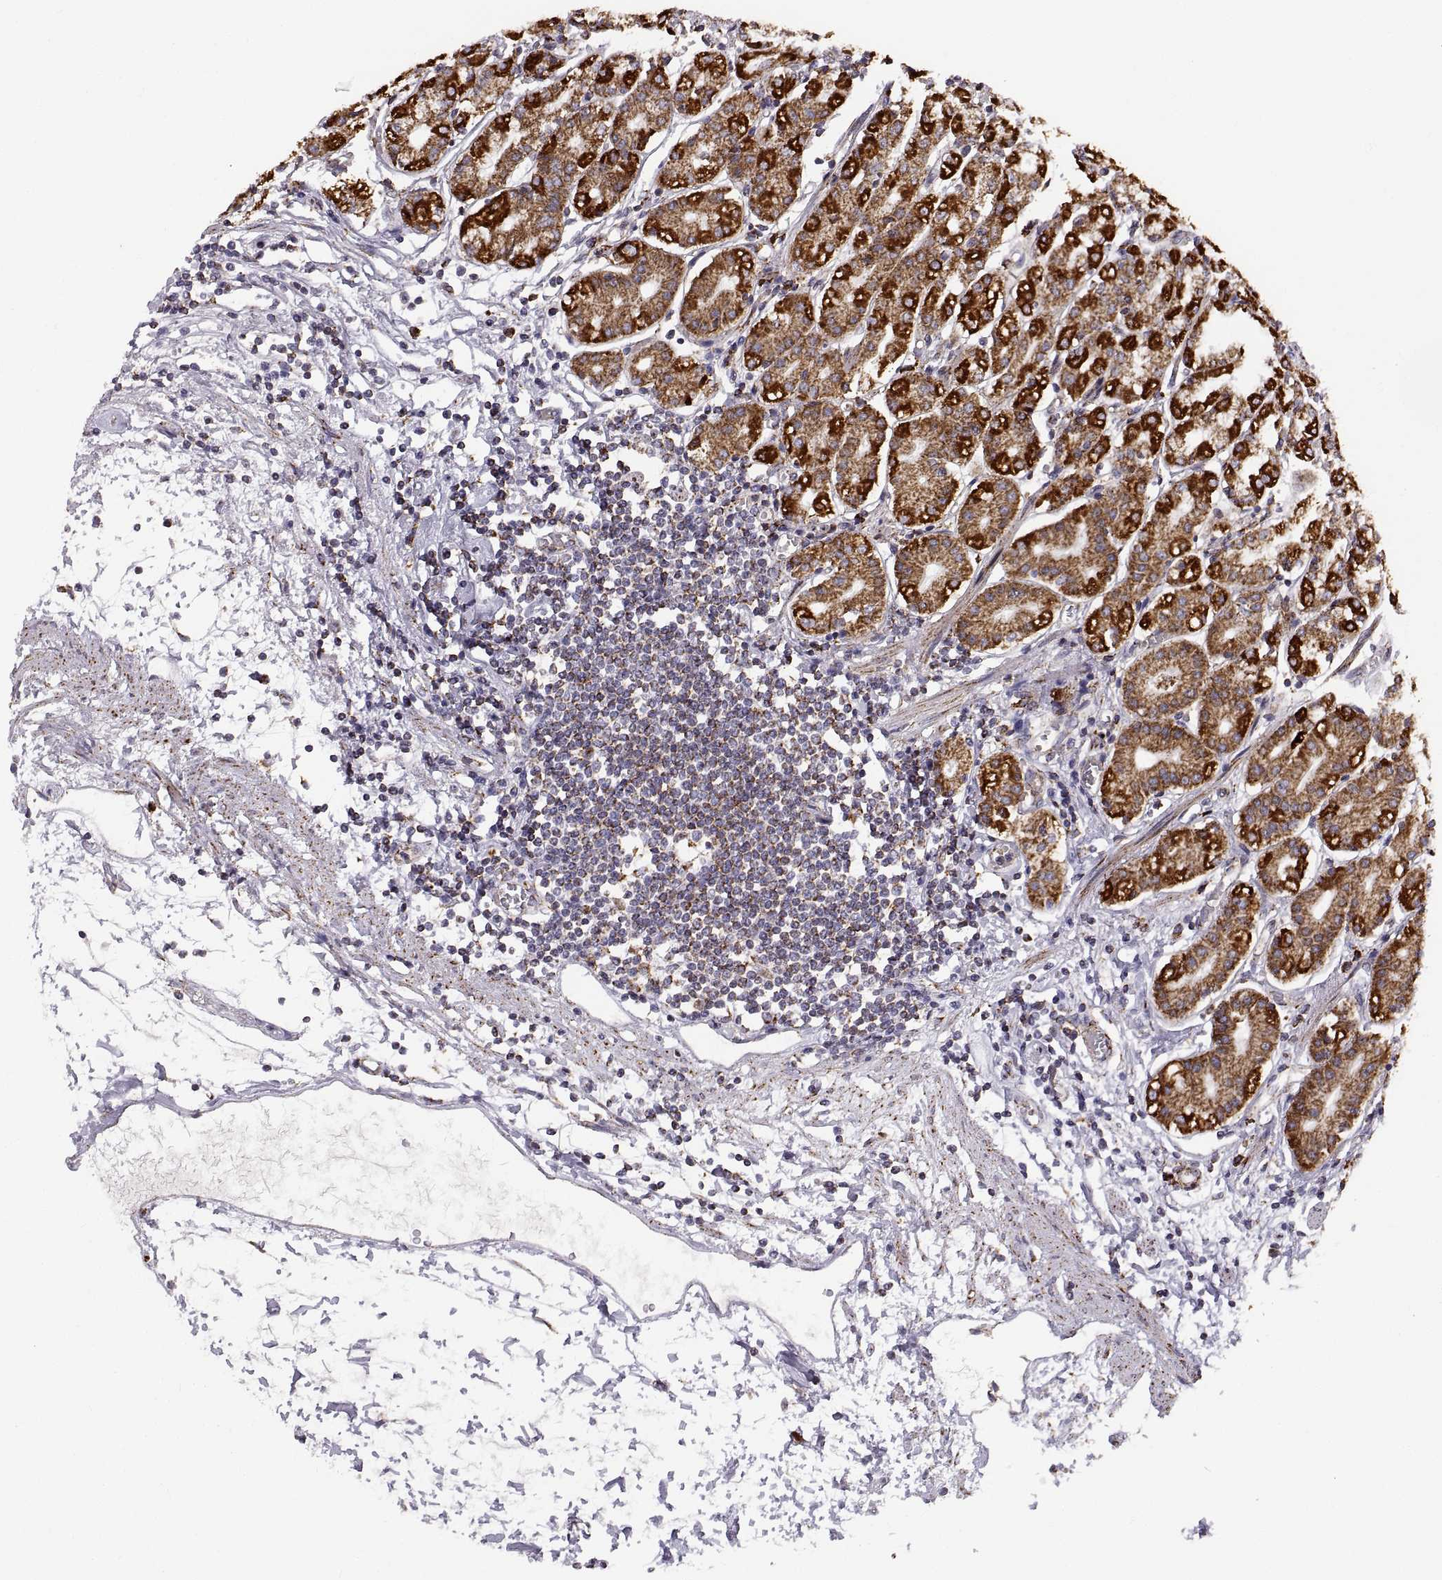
{"staining": {"intensity": "strong", "quantity": ">75%", "location": "cytoplasmic/membranous"}, "tissue": "stomach", "cell_type": "Glandular cells", "image_type": "normal", "snomed": [{"axis": "morphology", "description": "Normal tissue, NOS"}, {"axis": "topography", "description": "Skeletal muscle"}, {"axis": "topography", "description": "Stomach"}], "caption": "Stomach stained with immunohistochemistry demonstrates strong cytoplasmic/membranous expression in about >75% of glandular cells.", "gene": "ARSD", "patient": {"sex": "female", "age": 57}}